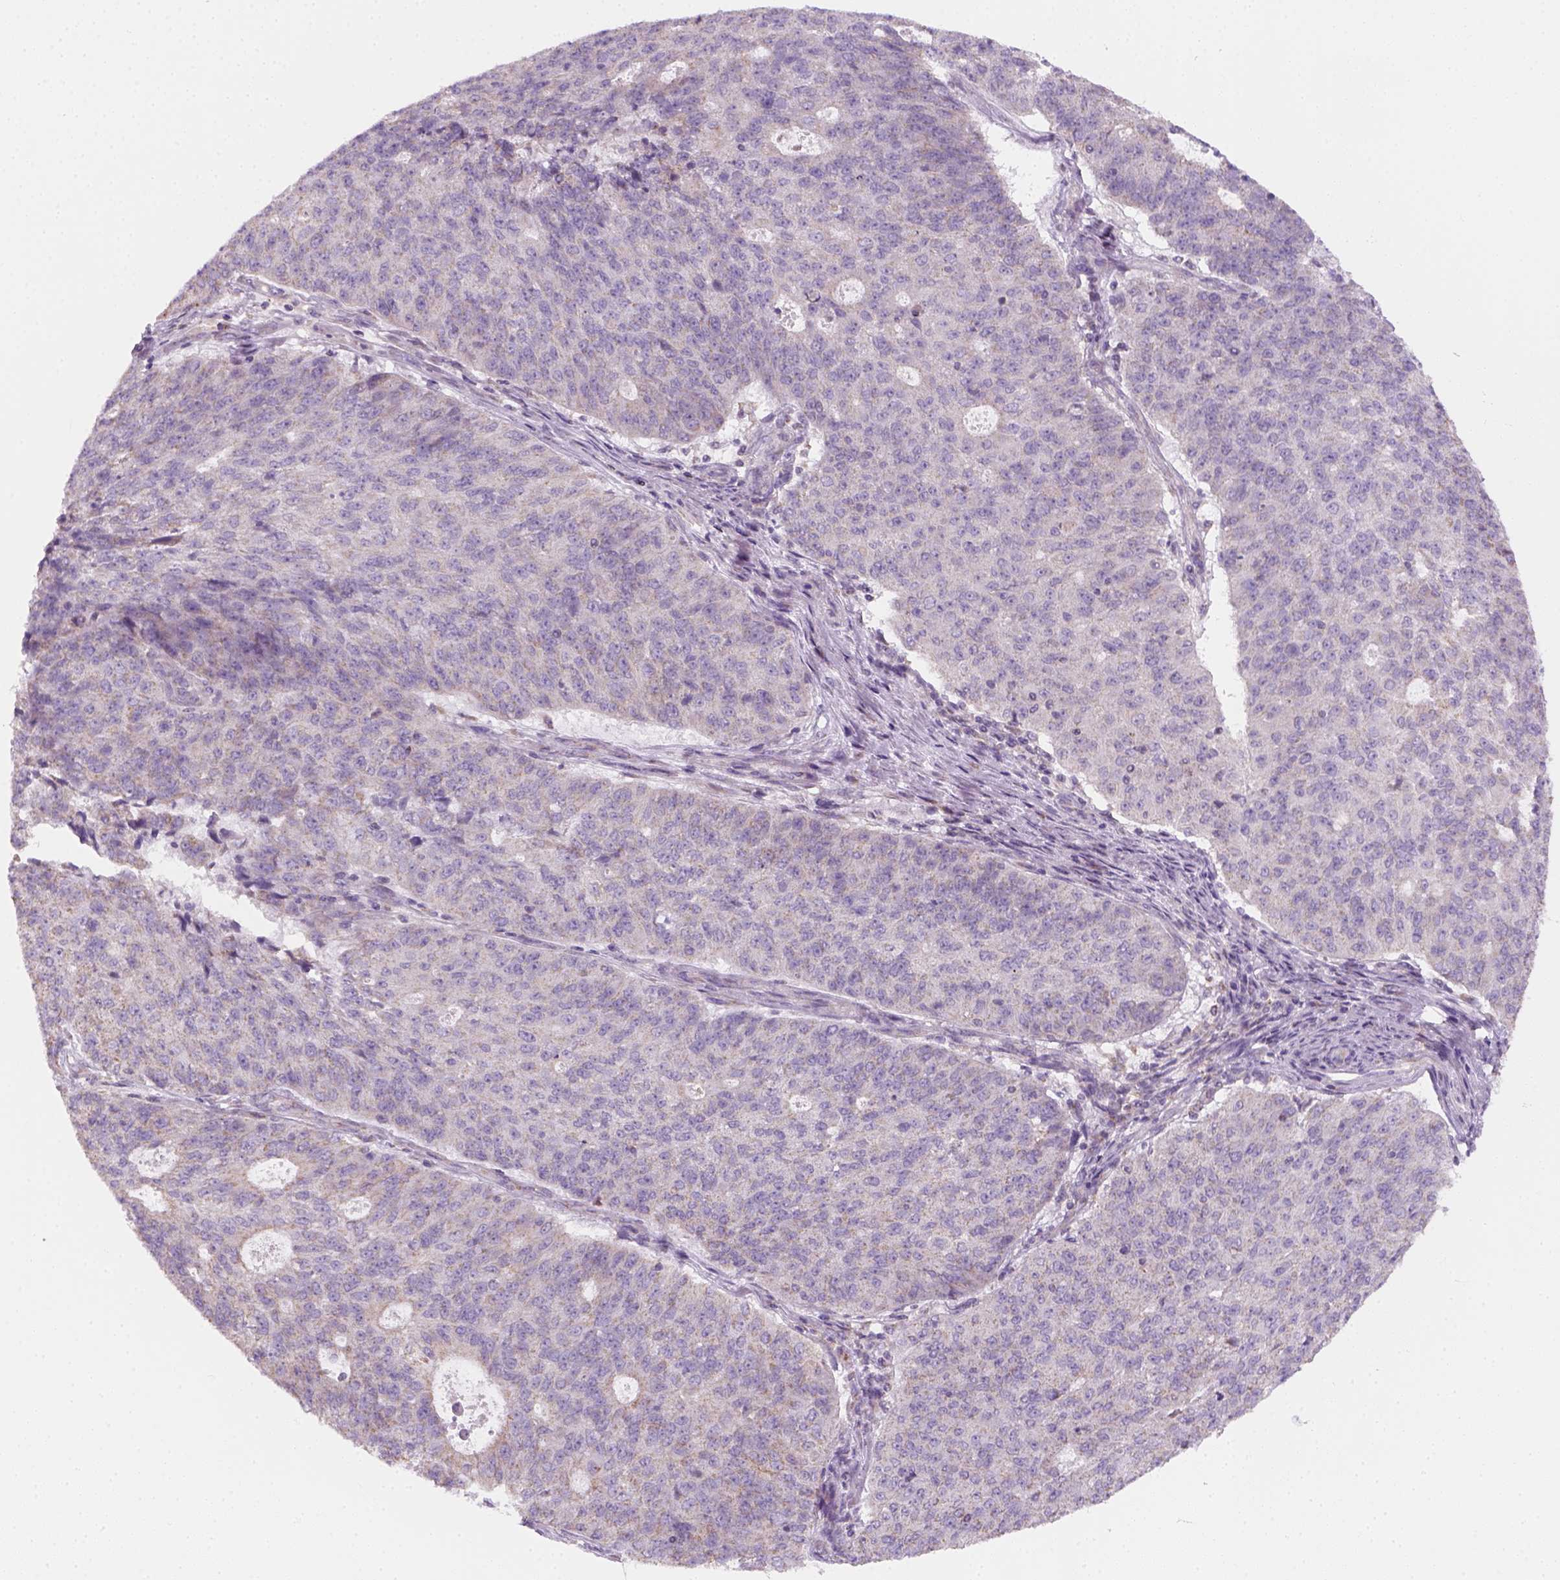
{"staining": {"intensity": "negative", "quantity": "none", "location": "none"}, "tissue": "endometrial cancer", "cell_type": "Tumor cells", "image_type": "cancer", "snomed": [{"axis": "morphology", "description": "Adenocarcinoma, NOS"}, {"axis": "topography", "description": "Endometrium"}], "caption": "Micrograph shows no significant protein staining in tumor cells of adenocarcinoma (endometrial).", "gene": "AWAT2", "patient": {"sex": "female", "age": 82}}